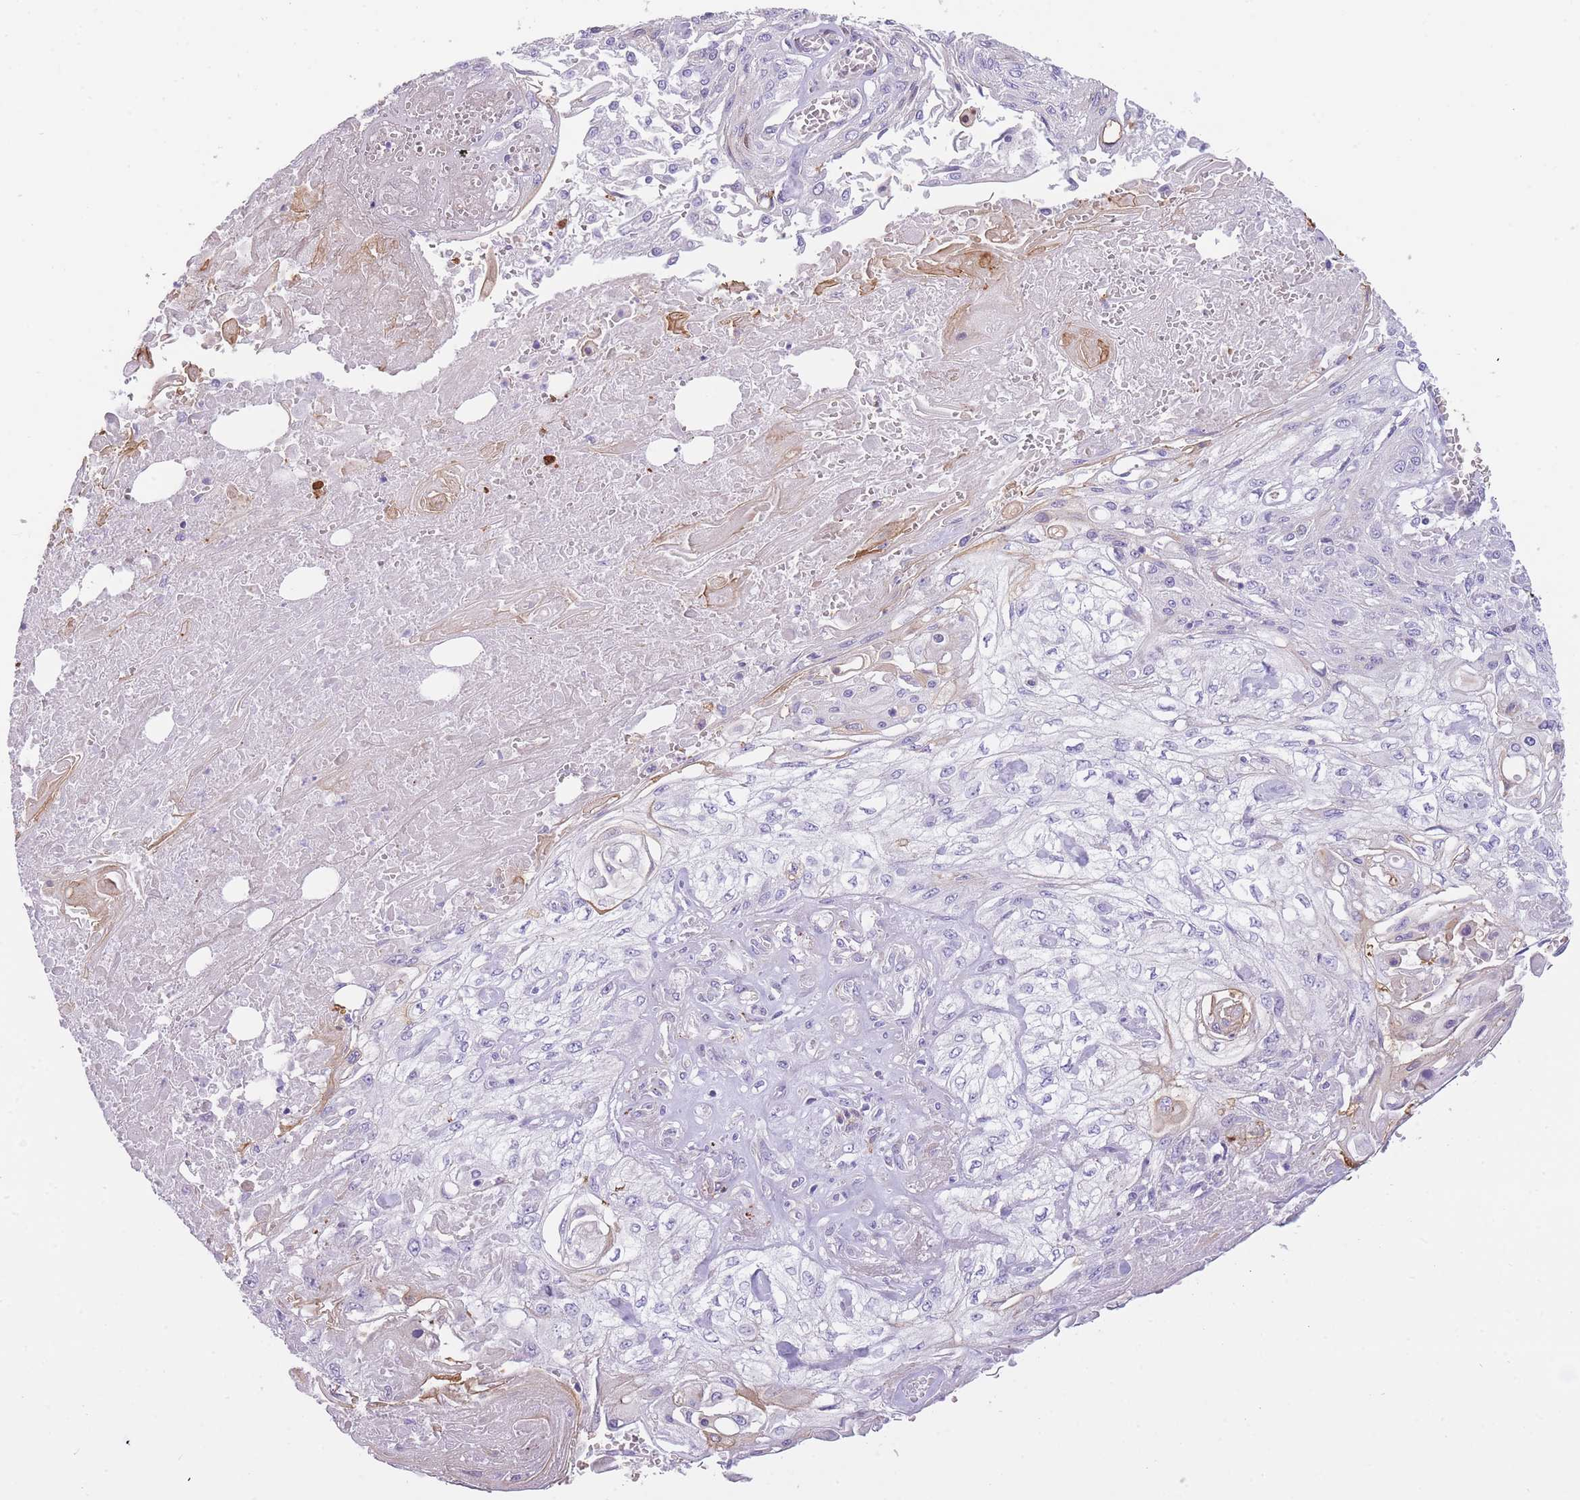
{"staining": {"intensity": "negative", "quantity": "none", "location": "none"}, "tissue": "skin cancer", "cell_type": "Tumor cells", "image_type": "cancer", "snomed": [{"axis": "morphology", "description": "Squamous cell carcinoma, NOS"}, {"axis": "morphology", "description": "Squamous cell carcinoma, metastatic, NOS"}, {"axis": "topography", "description": "Skin"}, {"axis": "topography", "description": "Lymph node"}], "caption": "Human skin cancer stained for a protein using immunohistochemistry (IHC) demonstrates no expression in tumor cells.", "gene": "IMPG1", "patient": {"sex": "male", "age": 75}}